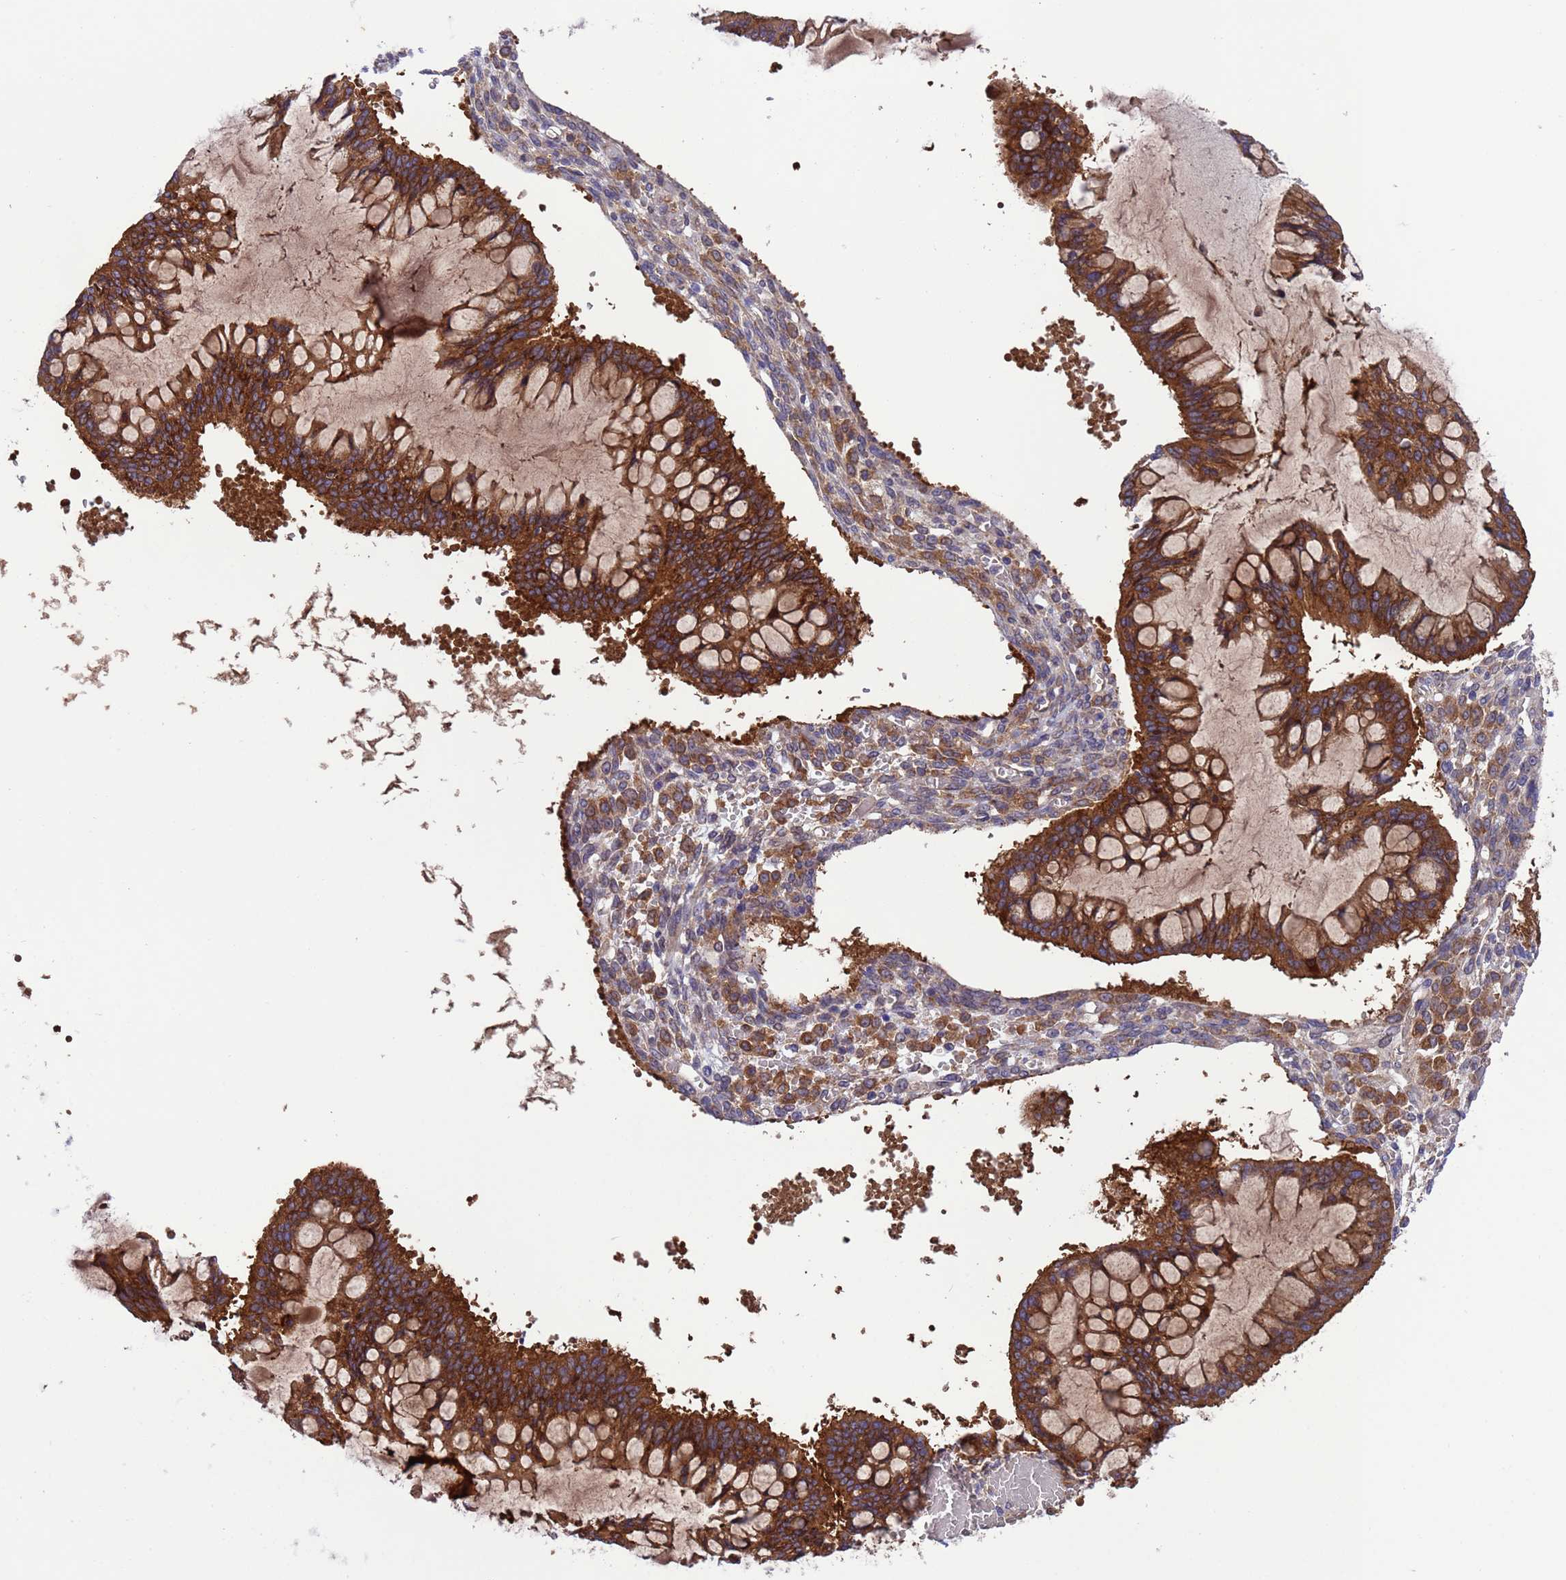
{"staining": {"intensity": "strong", "quantity": ">75%", "location": "cytoplasmic/membranous"}, "tissue": "ovarian cancer", "cell_type": "Tumor cells", "image_type": "cancer", "snomed": [{"axis": "morphology", "description": "Cystadenocarcinoma, mucinous, NOS"}, {"axis": "topography", "description": "Ovary"}], "caption": "A brown stain highlights strong cytoplasmic/membranous positivity of a protein in ovarian cancer tumor cells.", "gene": "ARHGAP12", "patient": {"sex": "female", "age": 73}}